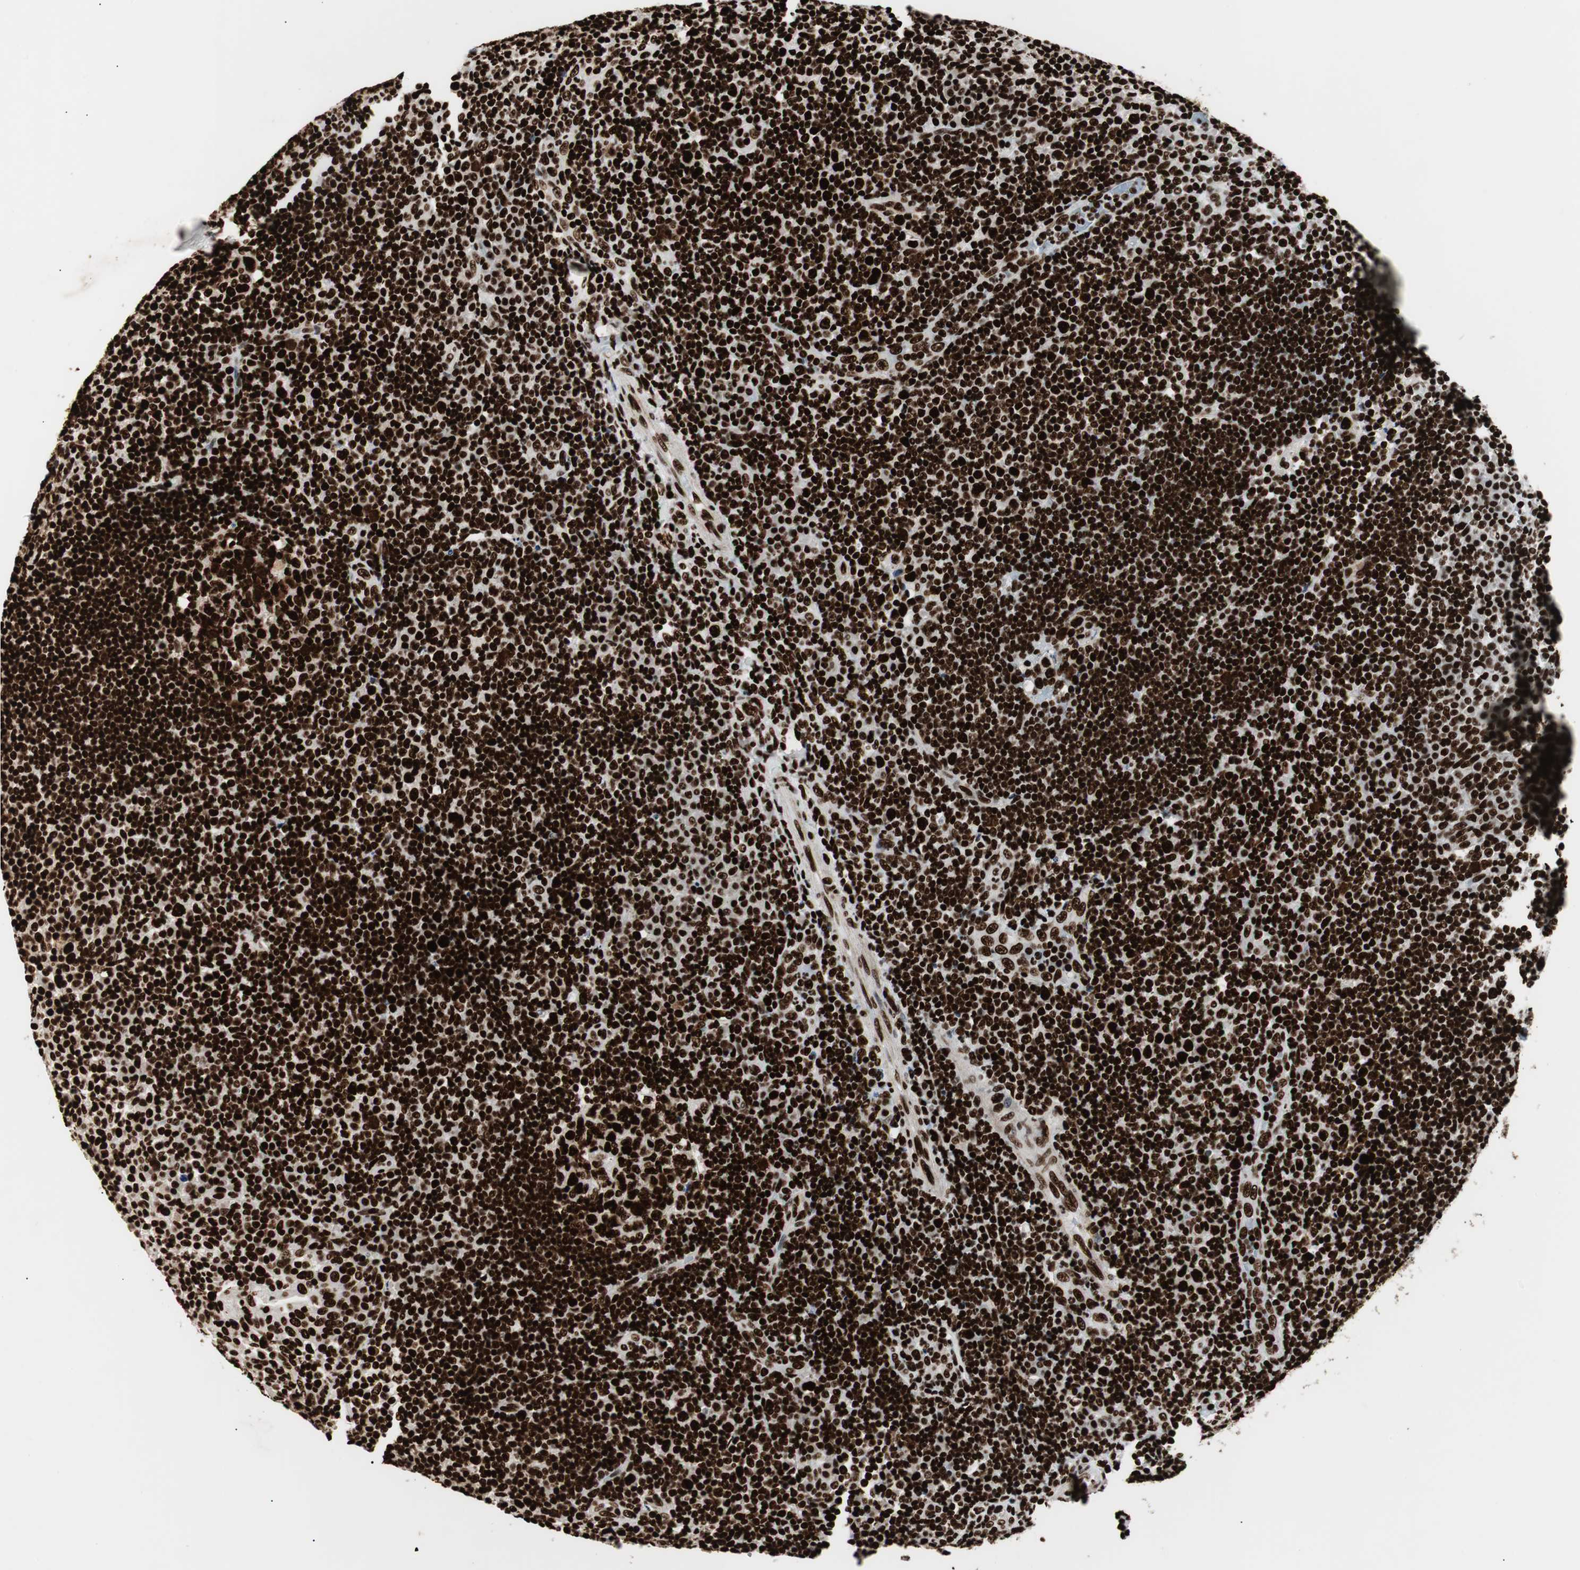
{"staining": {"intensity": "strong", "quantity": ">75%", "location": "nuclear"}, "tissue": "tonsil", "cell_type": "Germinal center cells", "image_type": "normal", "snomed": [{"axis": "morphology", "description": "Normal tissue, NOS"}, {"axis": "topography", "description": "Tonsil"}], "caption": "The micrograph displays immunohistochemical staining of unremarkable tonsil. There is strong nuclear staining is appreciated in approximately >75% of germinal center cells.", "gene": "MTA2", "patient": {"sex": "female", "age": 40}}